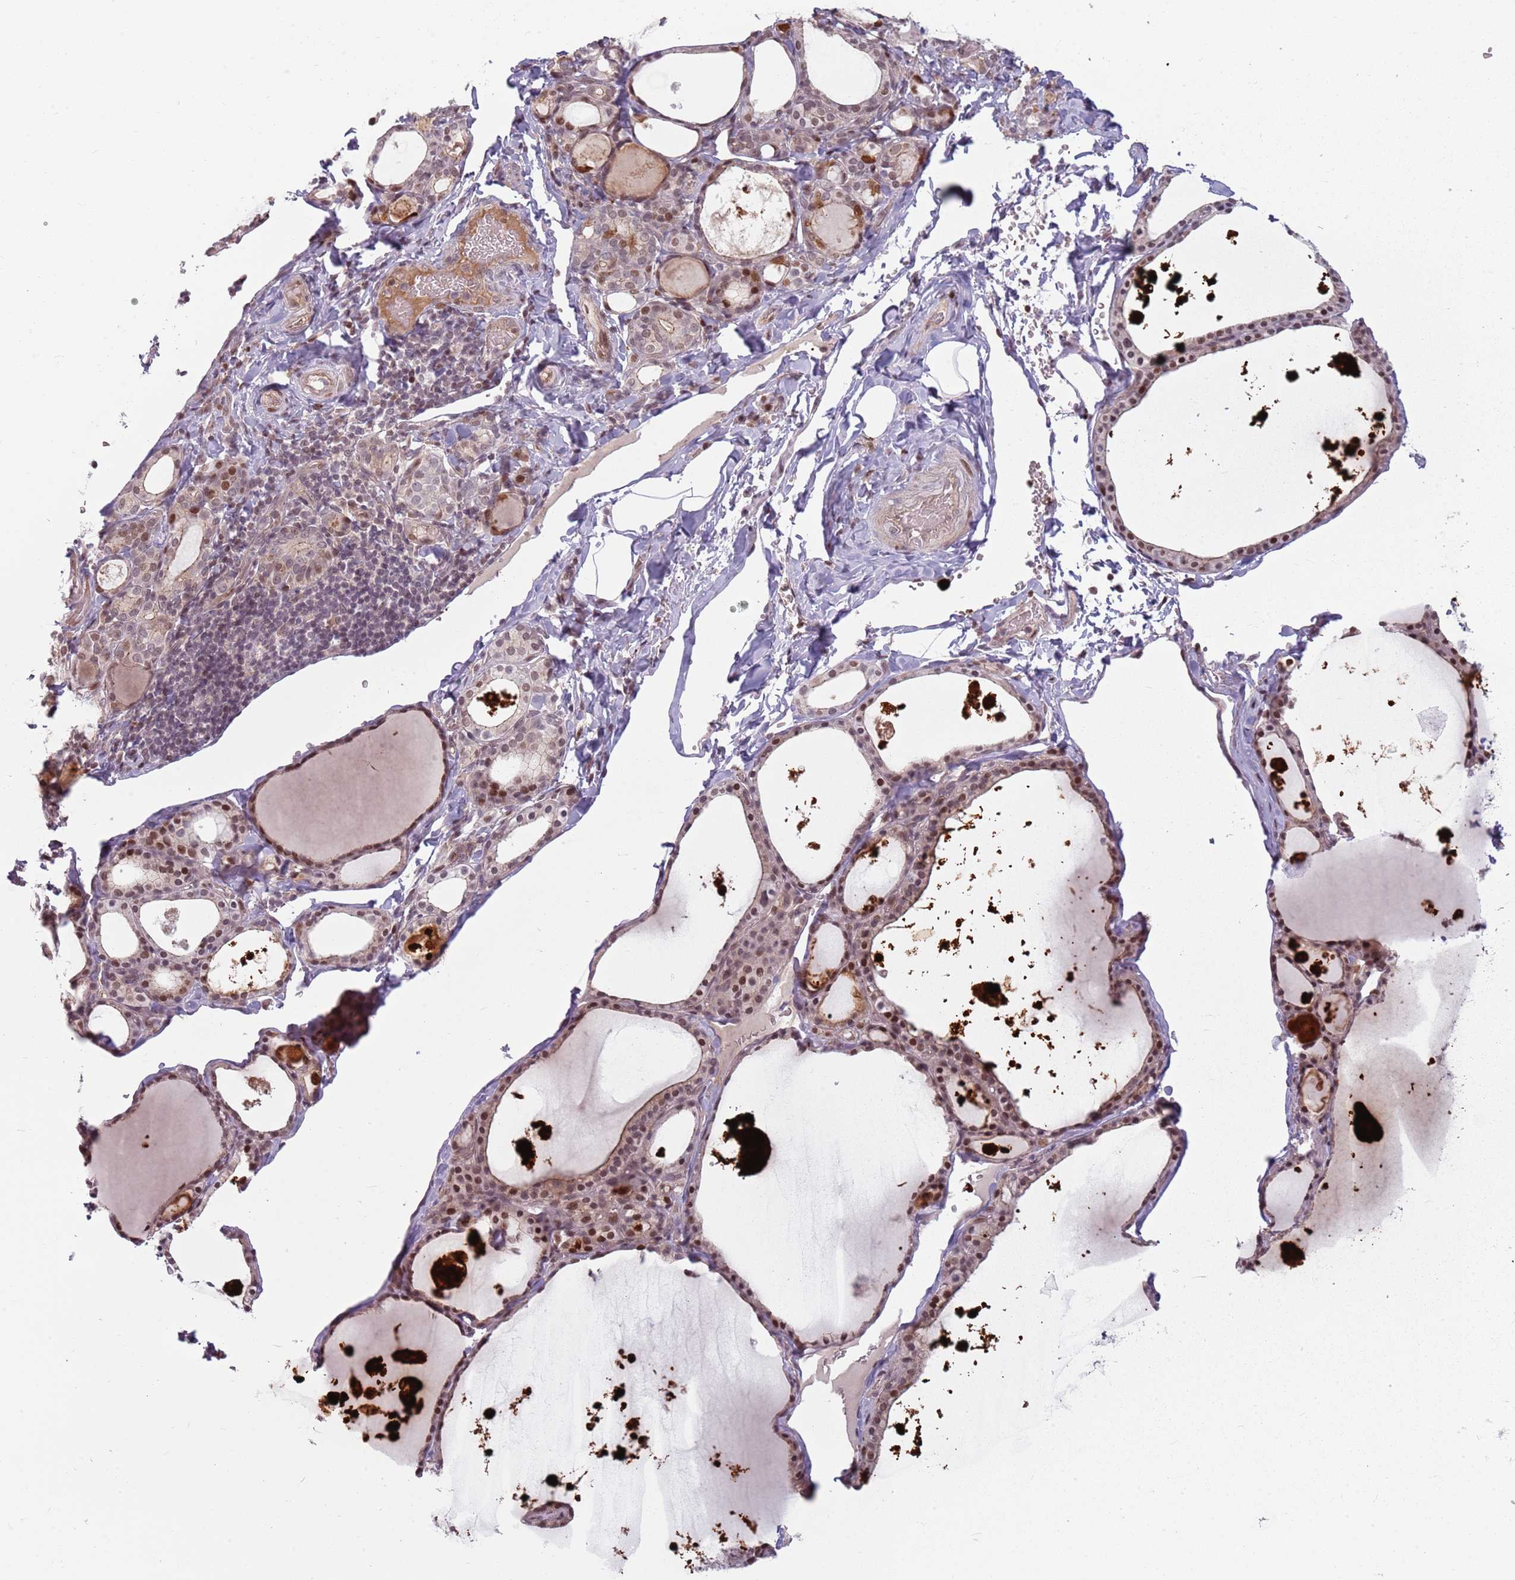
{"staining": {"intensity": "moderate", "quantity": ">75%", "location": "nuclear"}, "tissue": "thyroid gland", "cell_type": "Glandular cells", "image_type": "normal", "snomed": [{"axis": "morphology", "description": "Normal tissue, NOS"}, {"axis": "topography", "description": "Thyroid gland"}], "caption": "The immunohistochemical stain highlights moderate nuclear staining in glandular cells of normal thyroid gland. (brown staining indicates protein expression, while blue staining denotes nuclei).", "gene": "ADGRG1", "patient": {"sex": "male", "age": 56}}